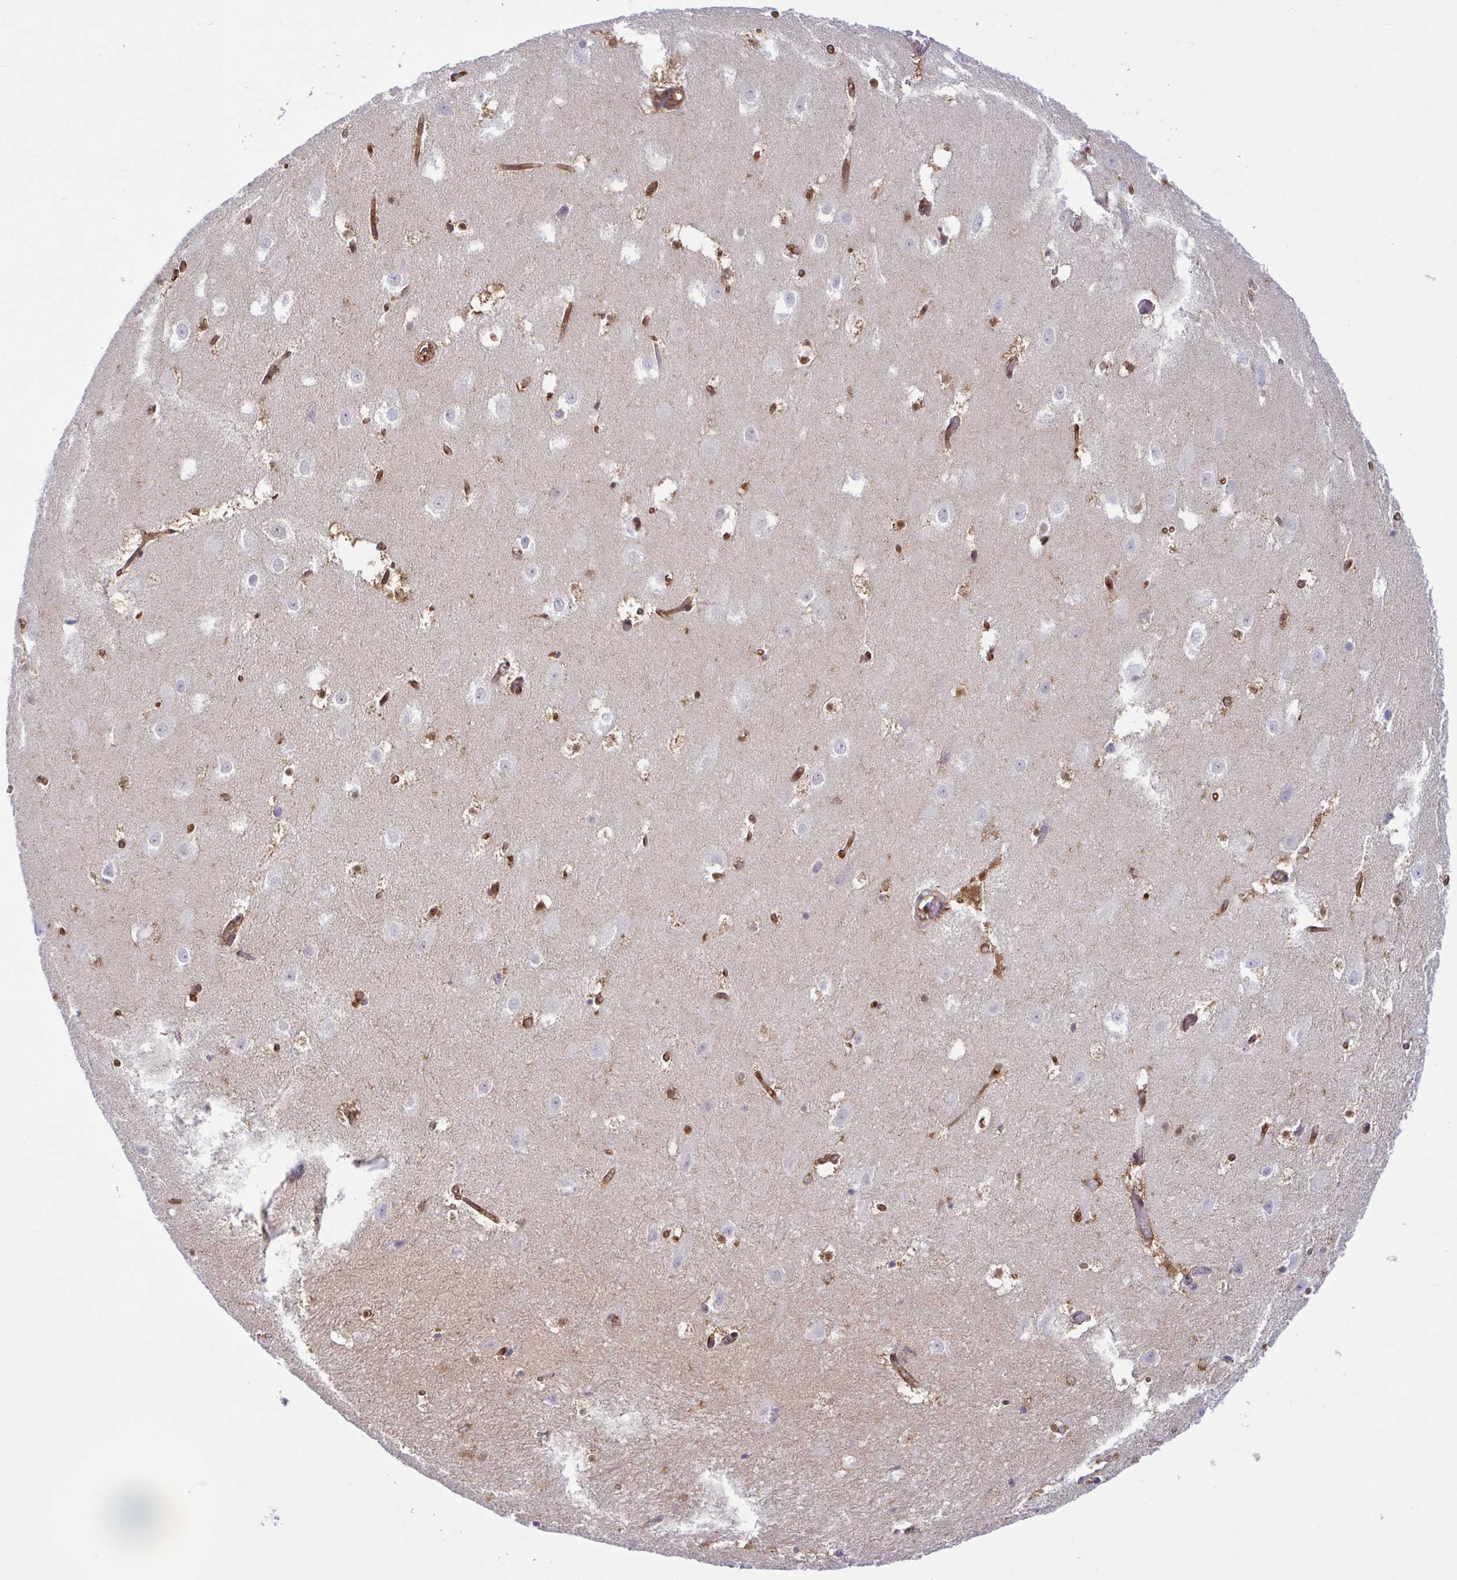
{"staining": {"intensity": "moderate", "quantity": "<25%", "location": "cytoplasmic/membranous,nuclear"}, "tissue": "hippocampus", "cell_type": "Glial cells", "image_type": "normal", "snomed": [{"axis": "morphology", "description": "Normal tissue, NOS"}, {"axis": "topography", "description": "Hippocampus"}], "caption": "DAB immunohistochemical staining of normal human hippocampus exhibits moderate cytoplasmic/membranous,nuclear protein positivity in about <25% of glial cells.", "gene": "KIF5B", "patient": {"sex": "female", "age": 52}}